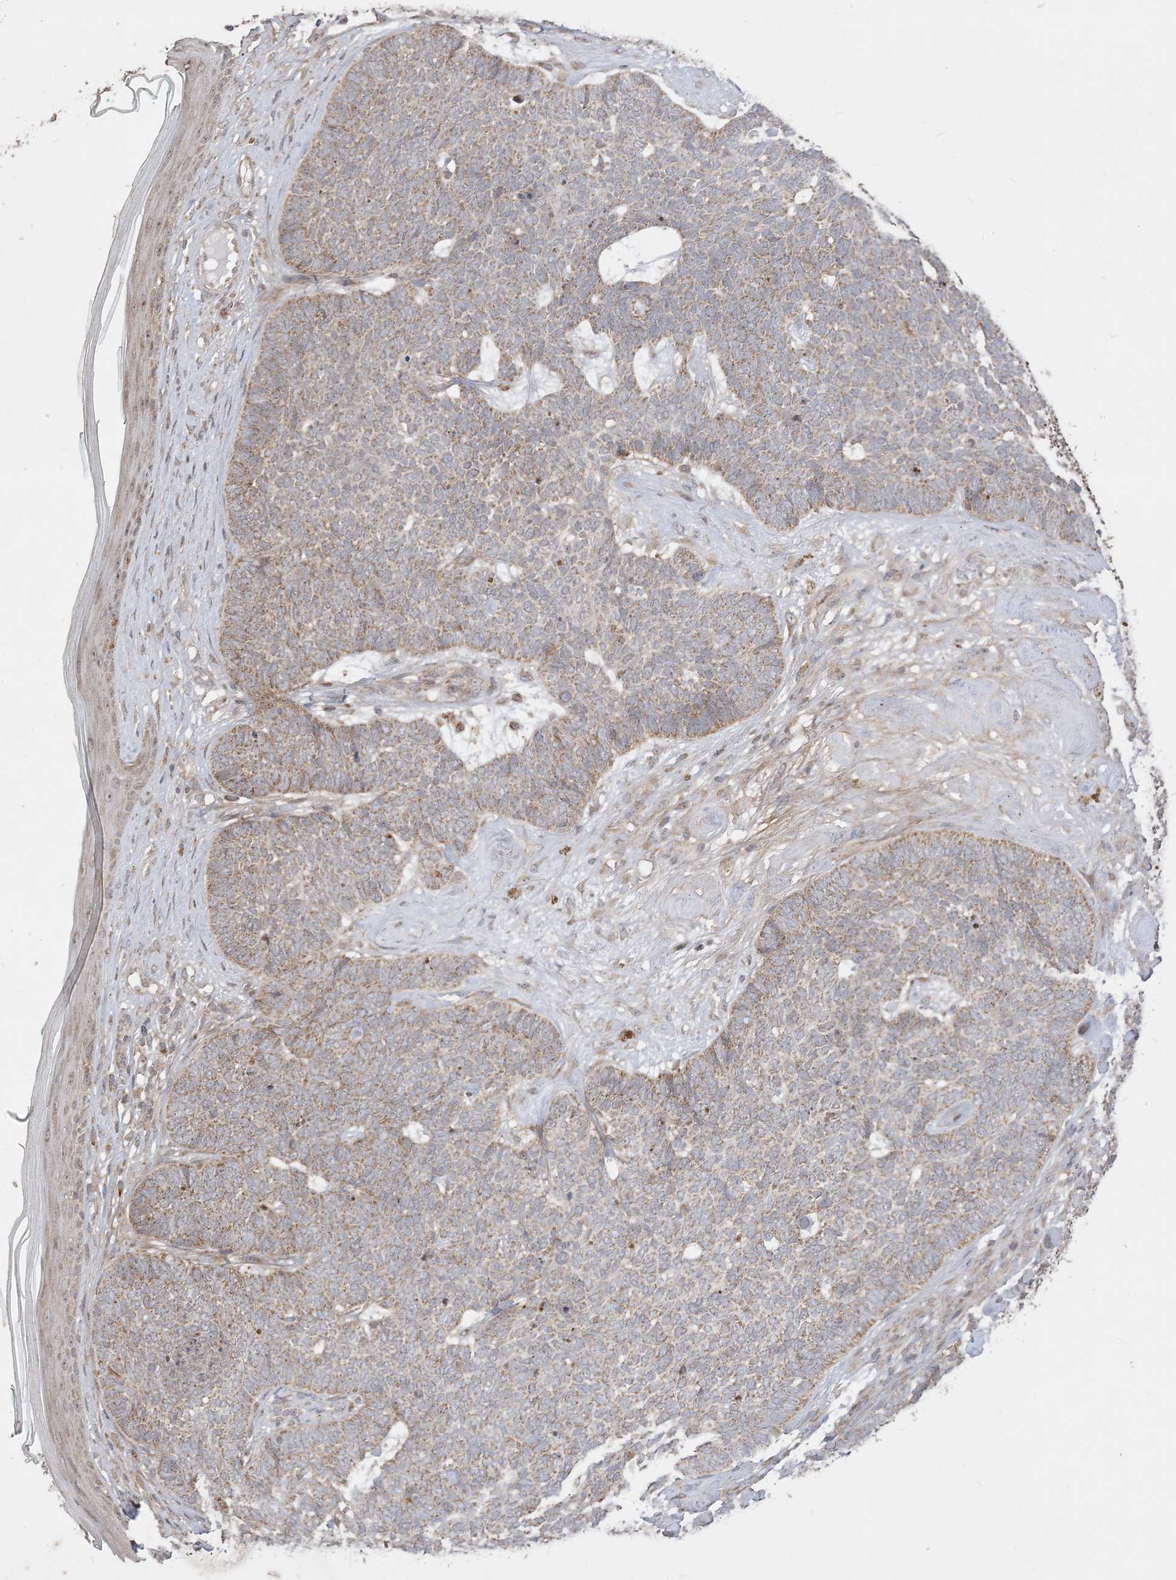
{"staining": {"intensity": "moderate", "quantity": ">75%", "location": "cytoplasmic/membranous"}, "tissue": "skin cancer", "cell_type": "Tumor cells", "image_type": "cancer", "snomed": [{"axis": "morphology", "description": "Basal cell carcinoma"}, {"axis": "topography", "description": "Skin"}], "caption": "The image exhibits immunohistochemical staining of skin cancer (basal cell carcinoma). There is moderate cytoplasmic/membranous positivity is appreciated in about >75% of tumor cells.", "gene": "SIRT3", "patient": {"sex": "female", "age": 84}}